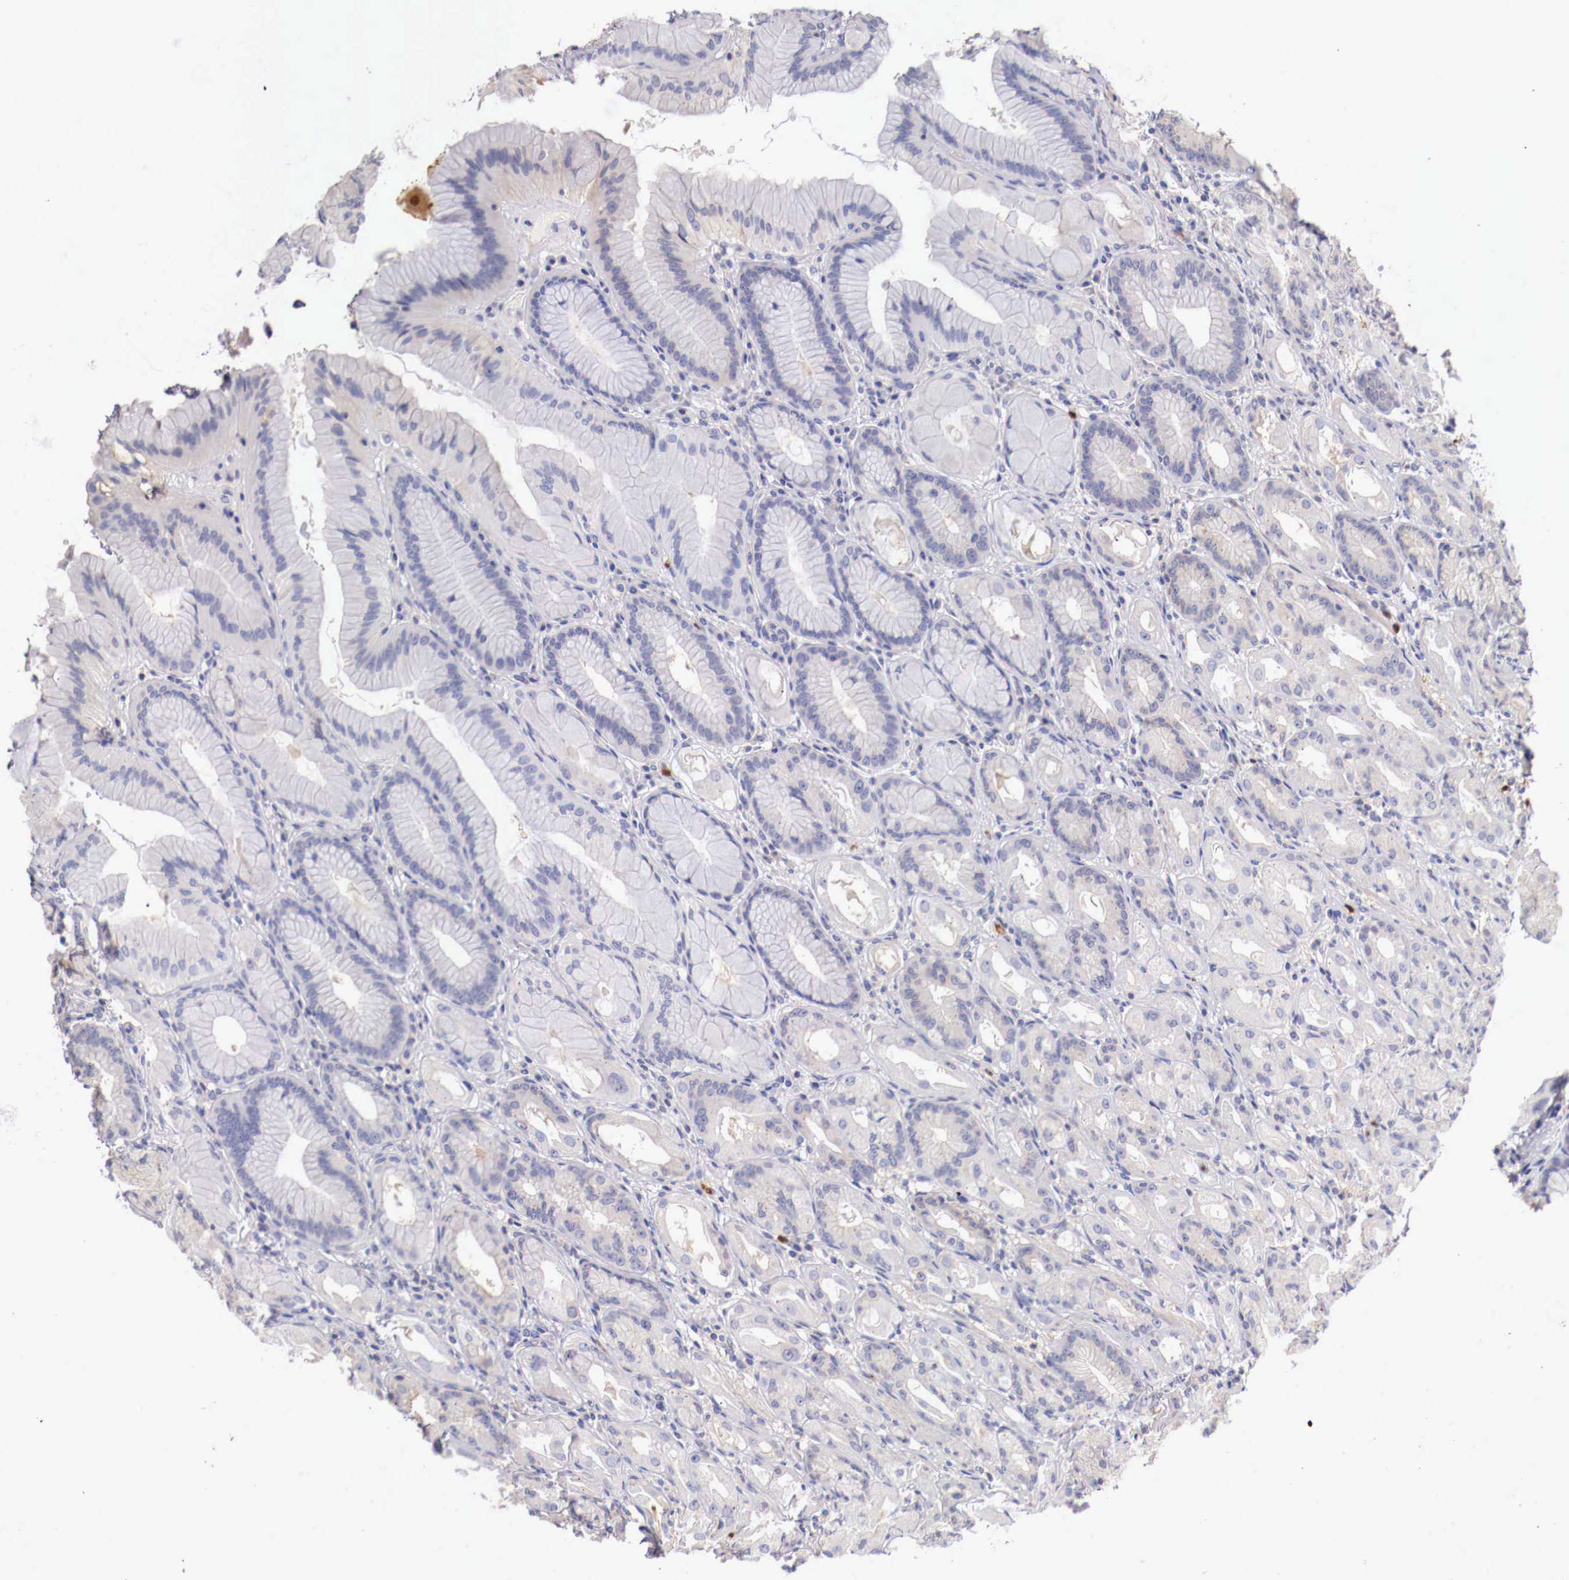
{"staining": {"intensity": "negative", "quantity": "none", "location": "none"}, "tissue": "stomach", "cell_type": "Glandular cells", "image_type": "normal", "snomed": [{"axis": "morphology", "description": "Normal tissue, NOS"}, {"axis": "topography", "description": "Stomach, upper"}], "caption": "Unremarkable stomach was stained to show a protein in brown. There is no significant expression in glandular cells. Brightfield microscopy of immunohistochemistry stained with DAB (brown) and hematoxylin (blue), captured at high magnification.", "gene": "PITPNA", "patient": {"sex": "female", "age": 75}}